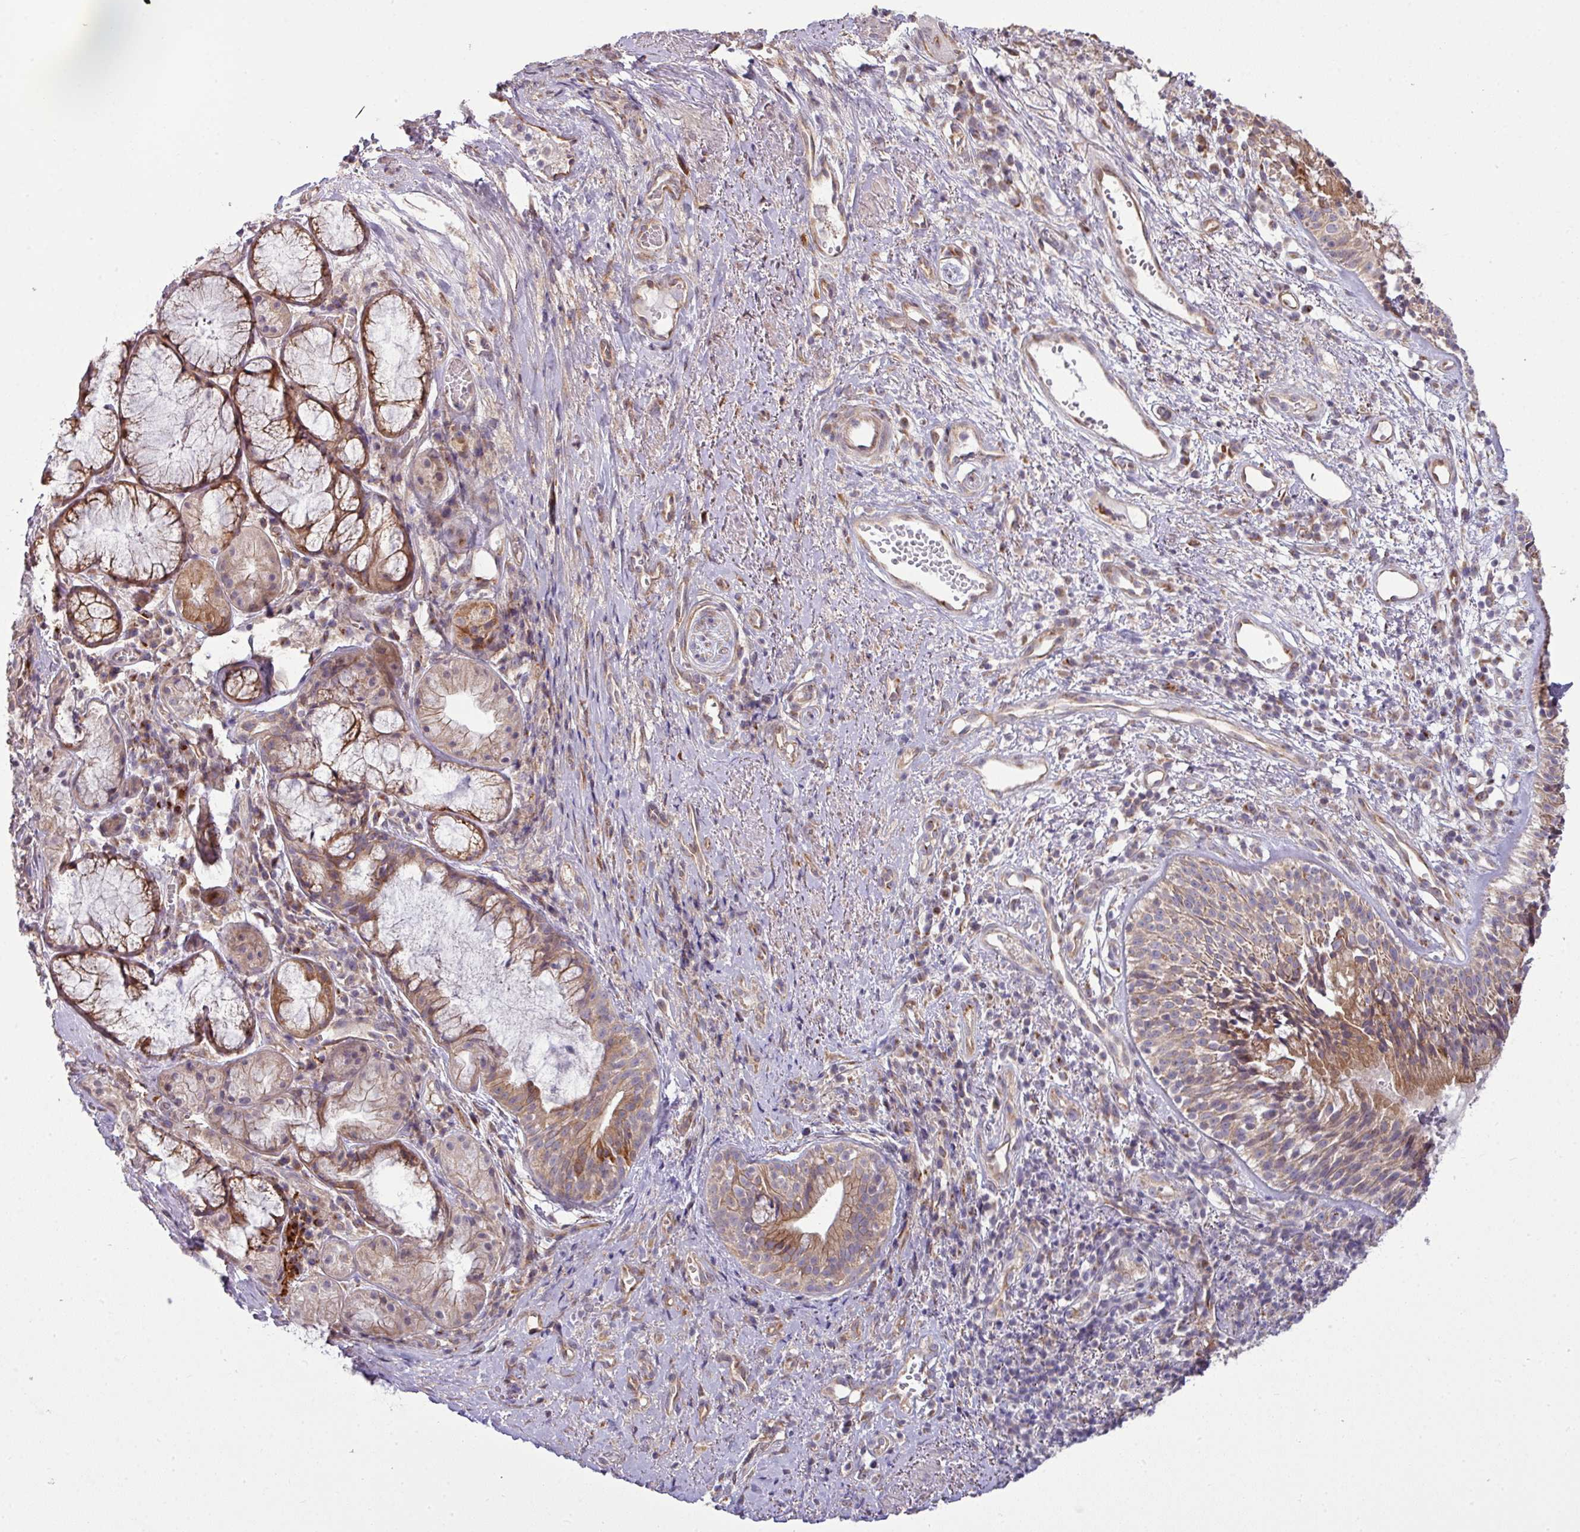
{"staining": {"intensity": "moderate", "quantity": ">75%", "location": "cytoplasmic/membranous"}, "tissue": "nasopharynx", "cell_type": "Respiratory epithelial cells", "image_type": "normal", "snomed": [{"axis": "morphology", "description": "Normal tissue, NOS"}, {"axis": "topography", "description": "Cartilage tissue"}, {"axis": "topography", "description": "Nasopharynx"}, {"axis": "topography", "description": "Thyroid gland"}], "caption": "This histopathology image displays unremarkable nasopharynx stained with IHC to label a protein in brown. The cytoplasmic/membranous of respiratory epithelial cells show moderate positivity for the protein. Nuclei are counter-stained blue.", "gene": "TIMMDC1", "patient": {"sex": "male", "age": 63}}